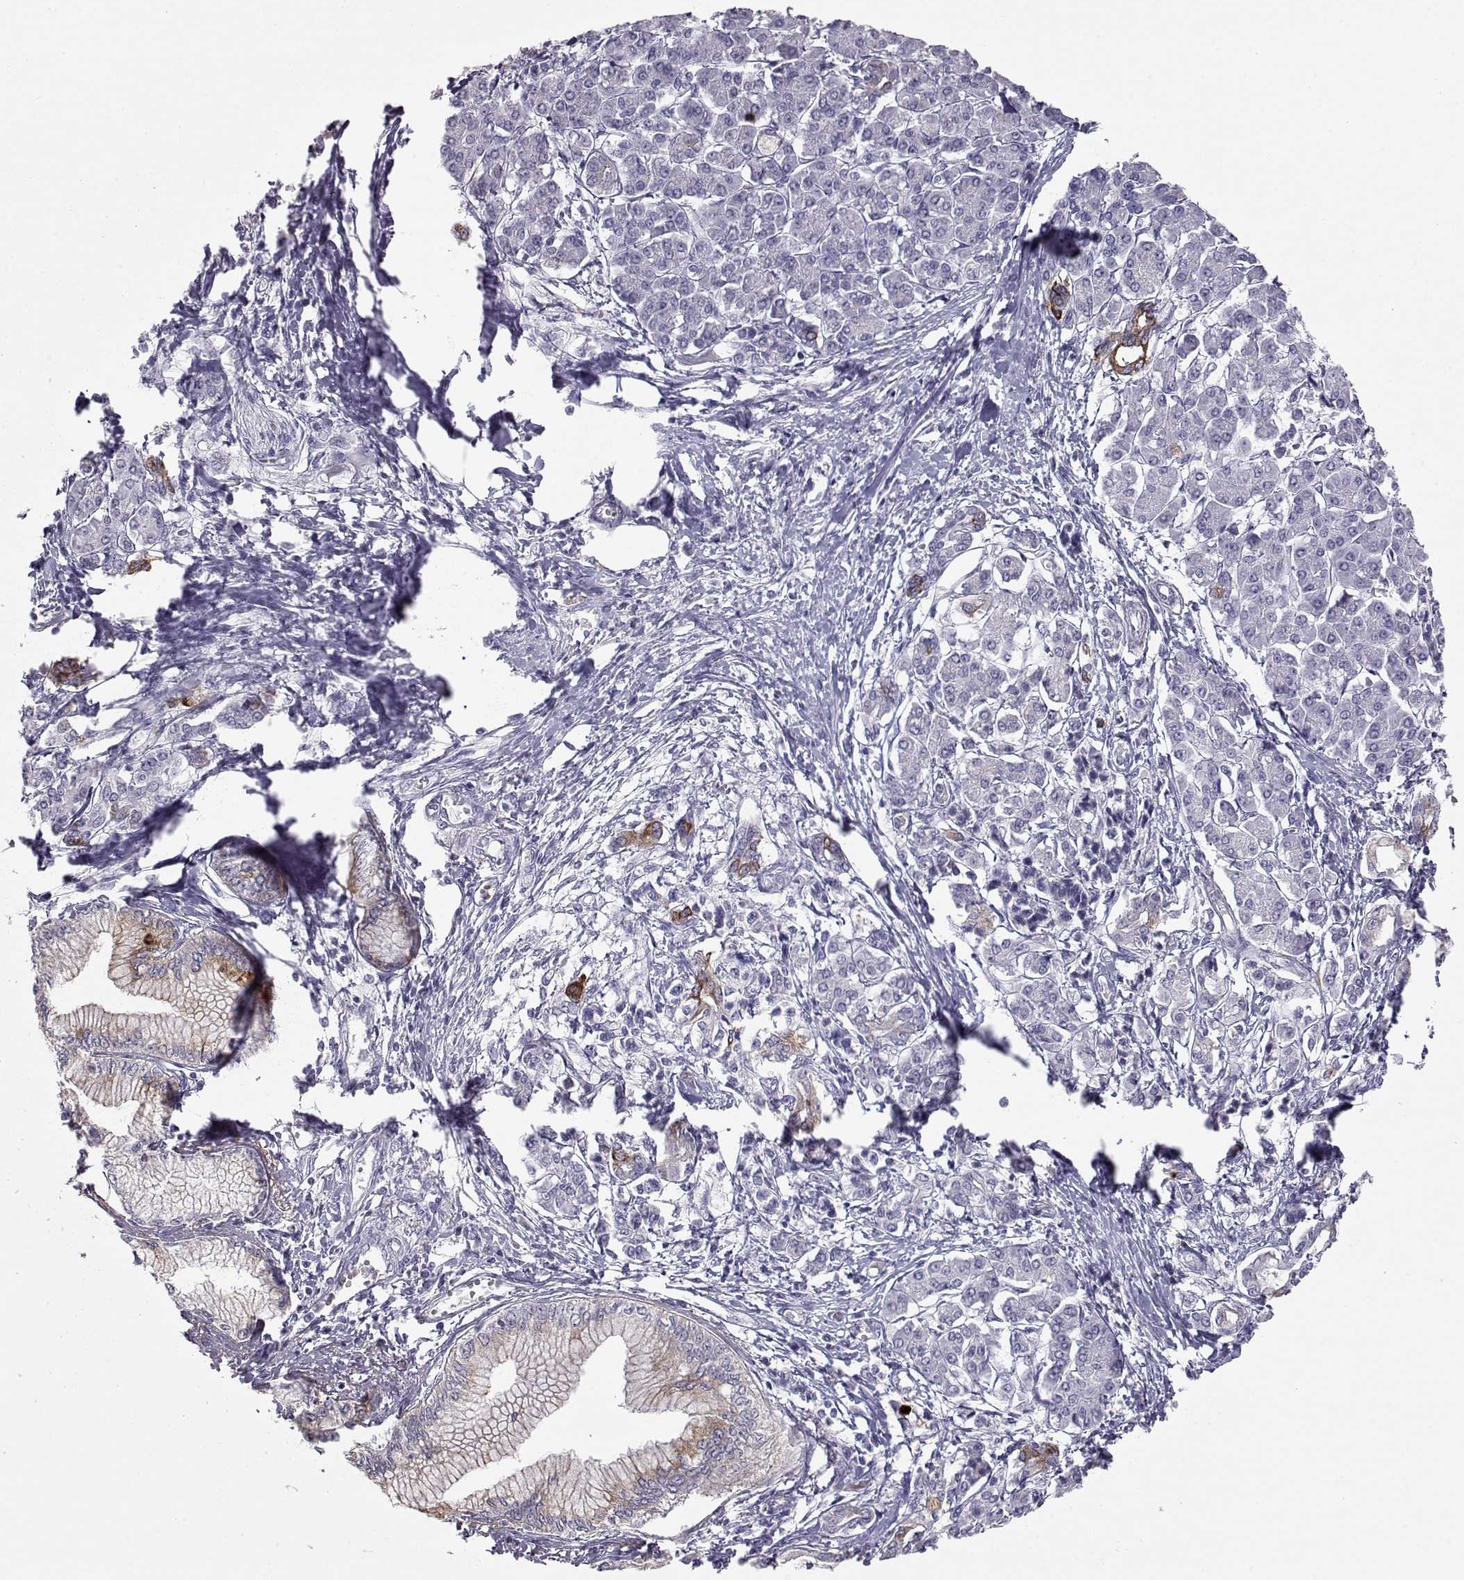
{"staining": {"intensity": "weak", "quantity": "<25%", "location": "cytoplasmic/membranous"}, "tissue": "pancreatic cancer", "cell_type": "Tumor cells", "image_type": "cancer", "snomed": [{"axis": "morphology", "description": "Adenocarcinoma, NOS"}, {"axis": "topography", "description": "Pancreas"}], "caption": "This image is of pancreatic cancer (adenocarcinoma) stained with IHC to label a protein in brown with the nuclei are counter-stained blue. There is no positivity in tumor cells. (DAB (3,3'-diaminobenzidine) immunohistochemistry (IHC) with hematoxylin counter stain).", "gene": "LAMB3", "patient": {"sex": "female", "age": 68}}